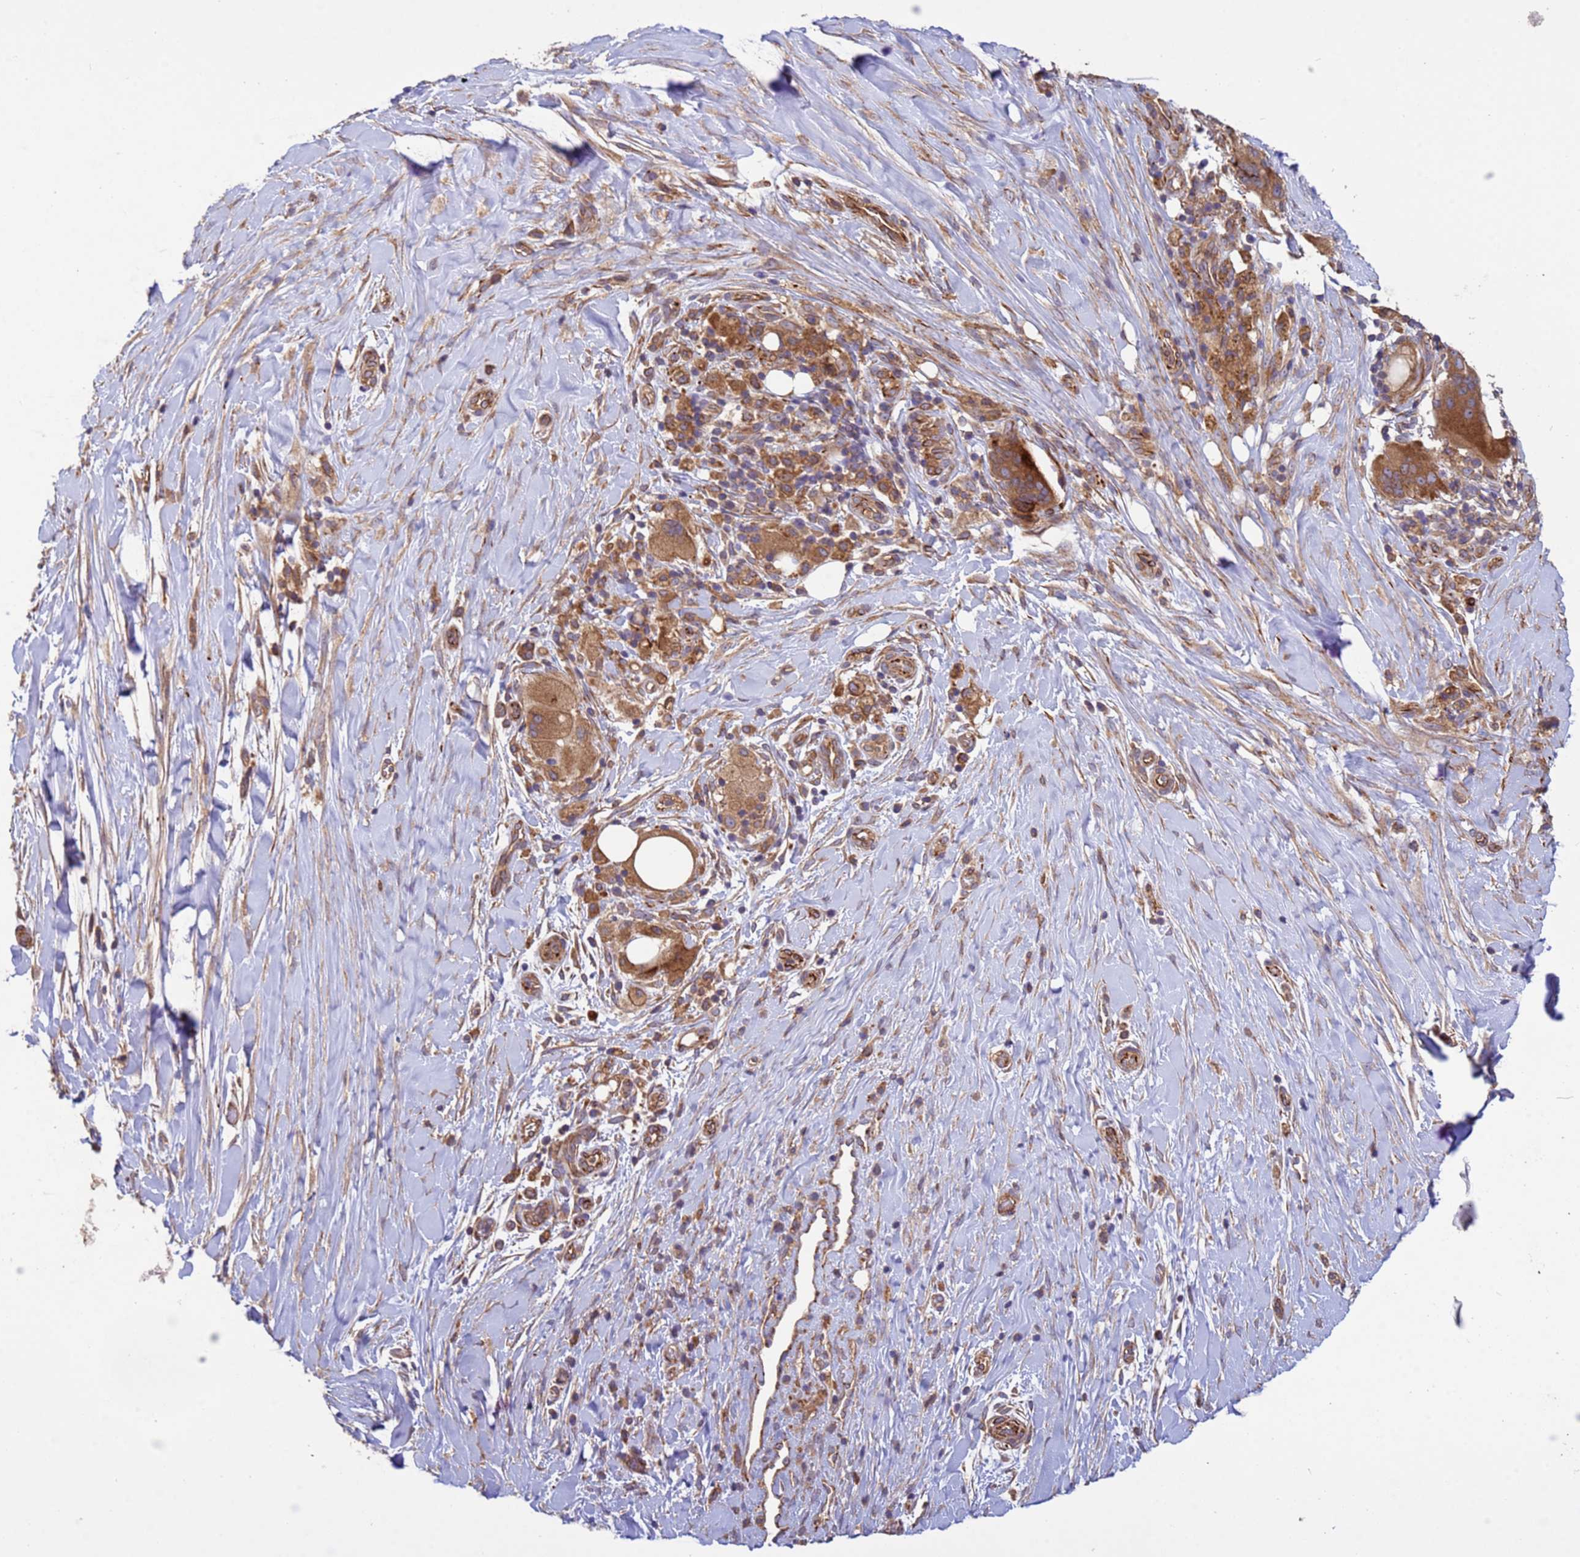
{"staining": {"intensity": "moderate", "quantity": ">75%", "location": "cytoplasmic/membranous"}, "tissue": "pancreatic cancer", "cell_type": "Tumor cells", "image_type": "cancer", "snomed": [{"axis": "morphology", "description": "Adenocarcinoma, NOS"}, {"axis": "topography", "description": "Pancreas"}], "caption": "The photomicrograph demonstrates staining of adenocarcinoma (pancreatic), revealing moderate cytoplasmic/membranous protein positivity (brown color) within tumor cells.", "gene": "RAB10", "patient": {"sex": "male", "age": 58}}